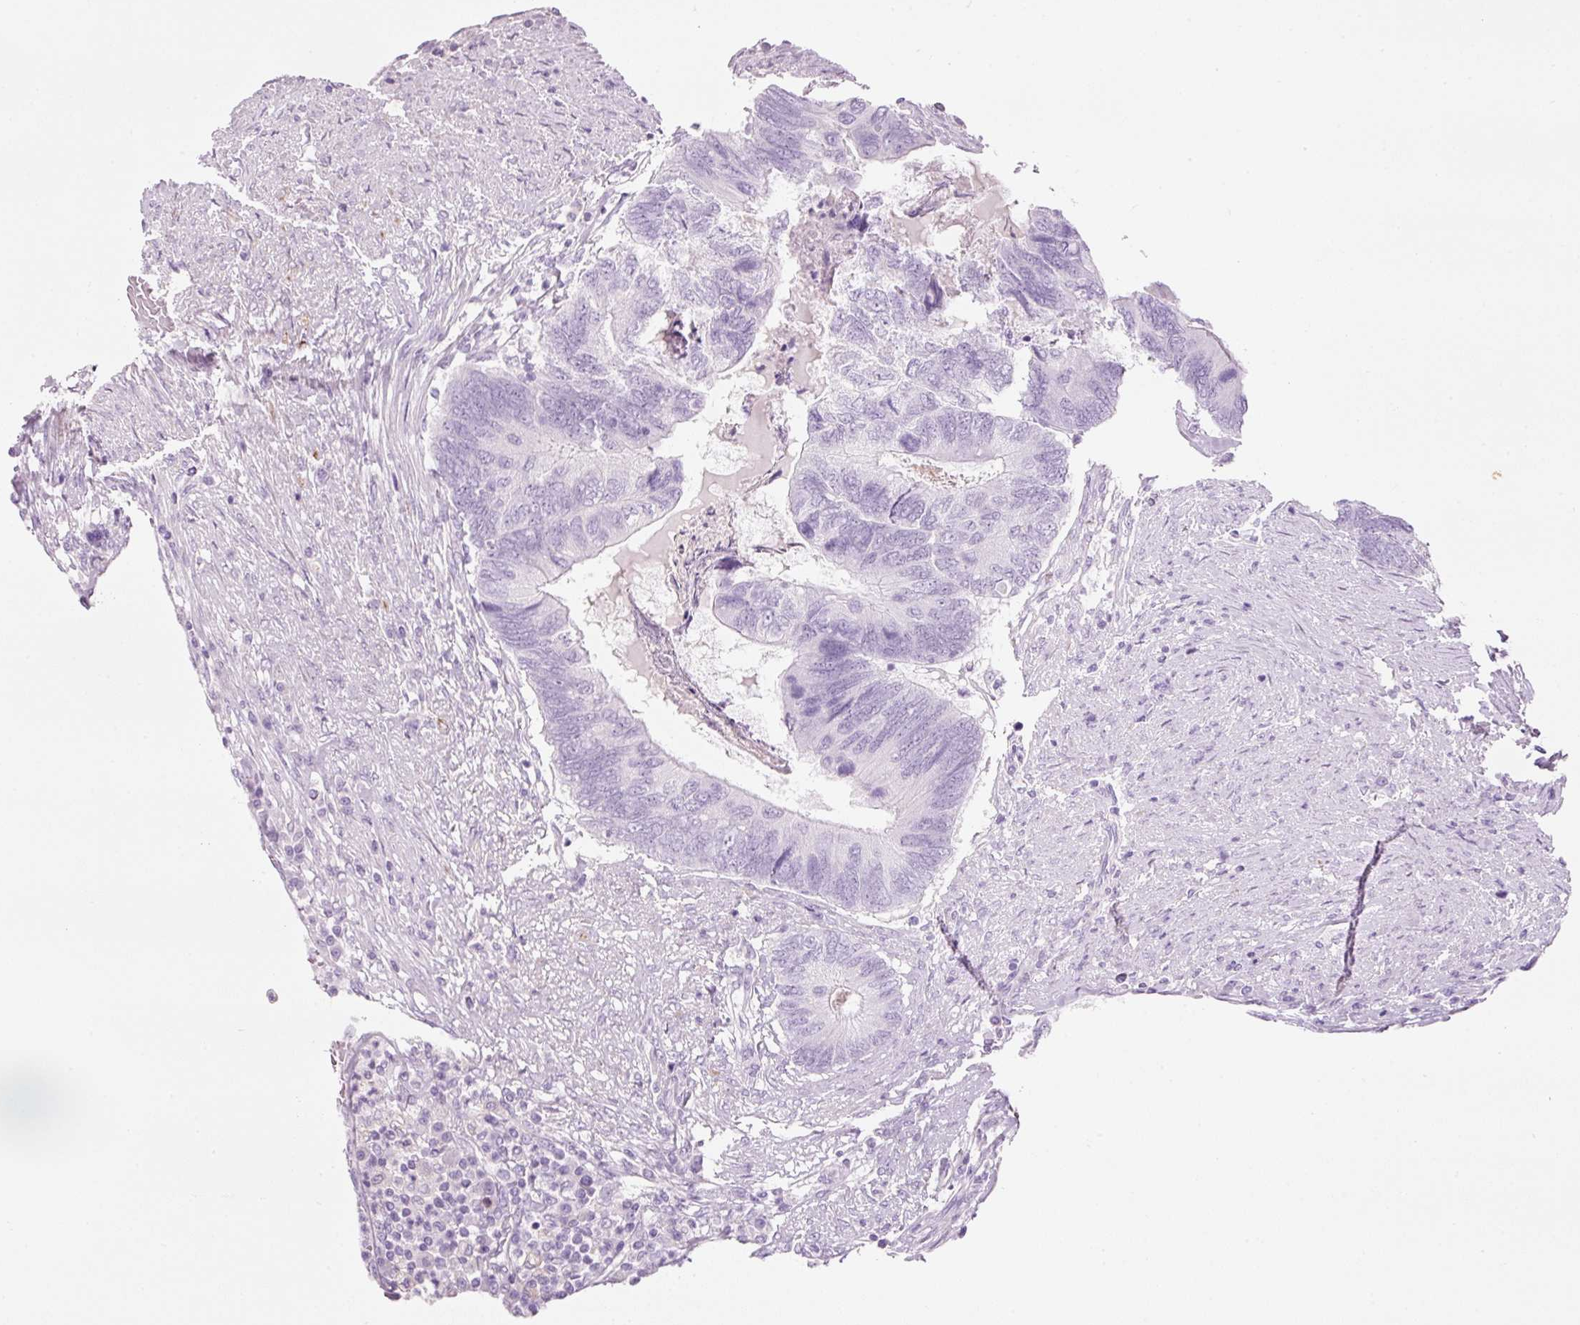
{"staining": {"intensity": "negative", "quantity": "none", "location": "none"}, "tissue": "colorectal cancer", "cell_type": "Tumor cells", "image_type": "cancer", "snomed": [{"axis": "morphology", "description": "Adenocarcinoma, NOS"}, {"axis": "topography", "description": "Colon"}], "caption": "Tumor cells are negative for protein expression in human colorectal cancer.", "gene": "MFAP4", "patient": {"sex": "female", "age": 67}}